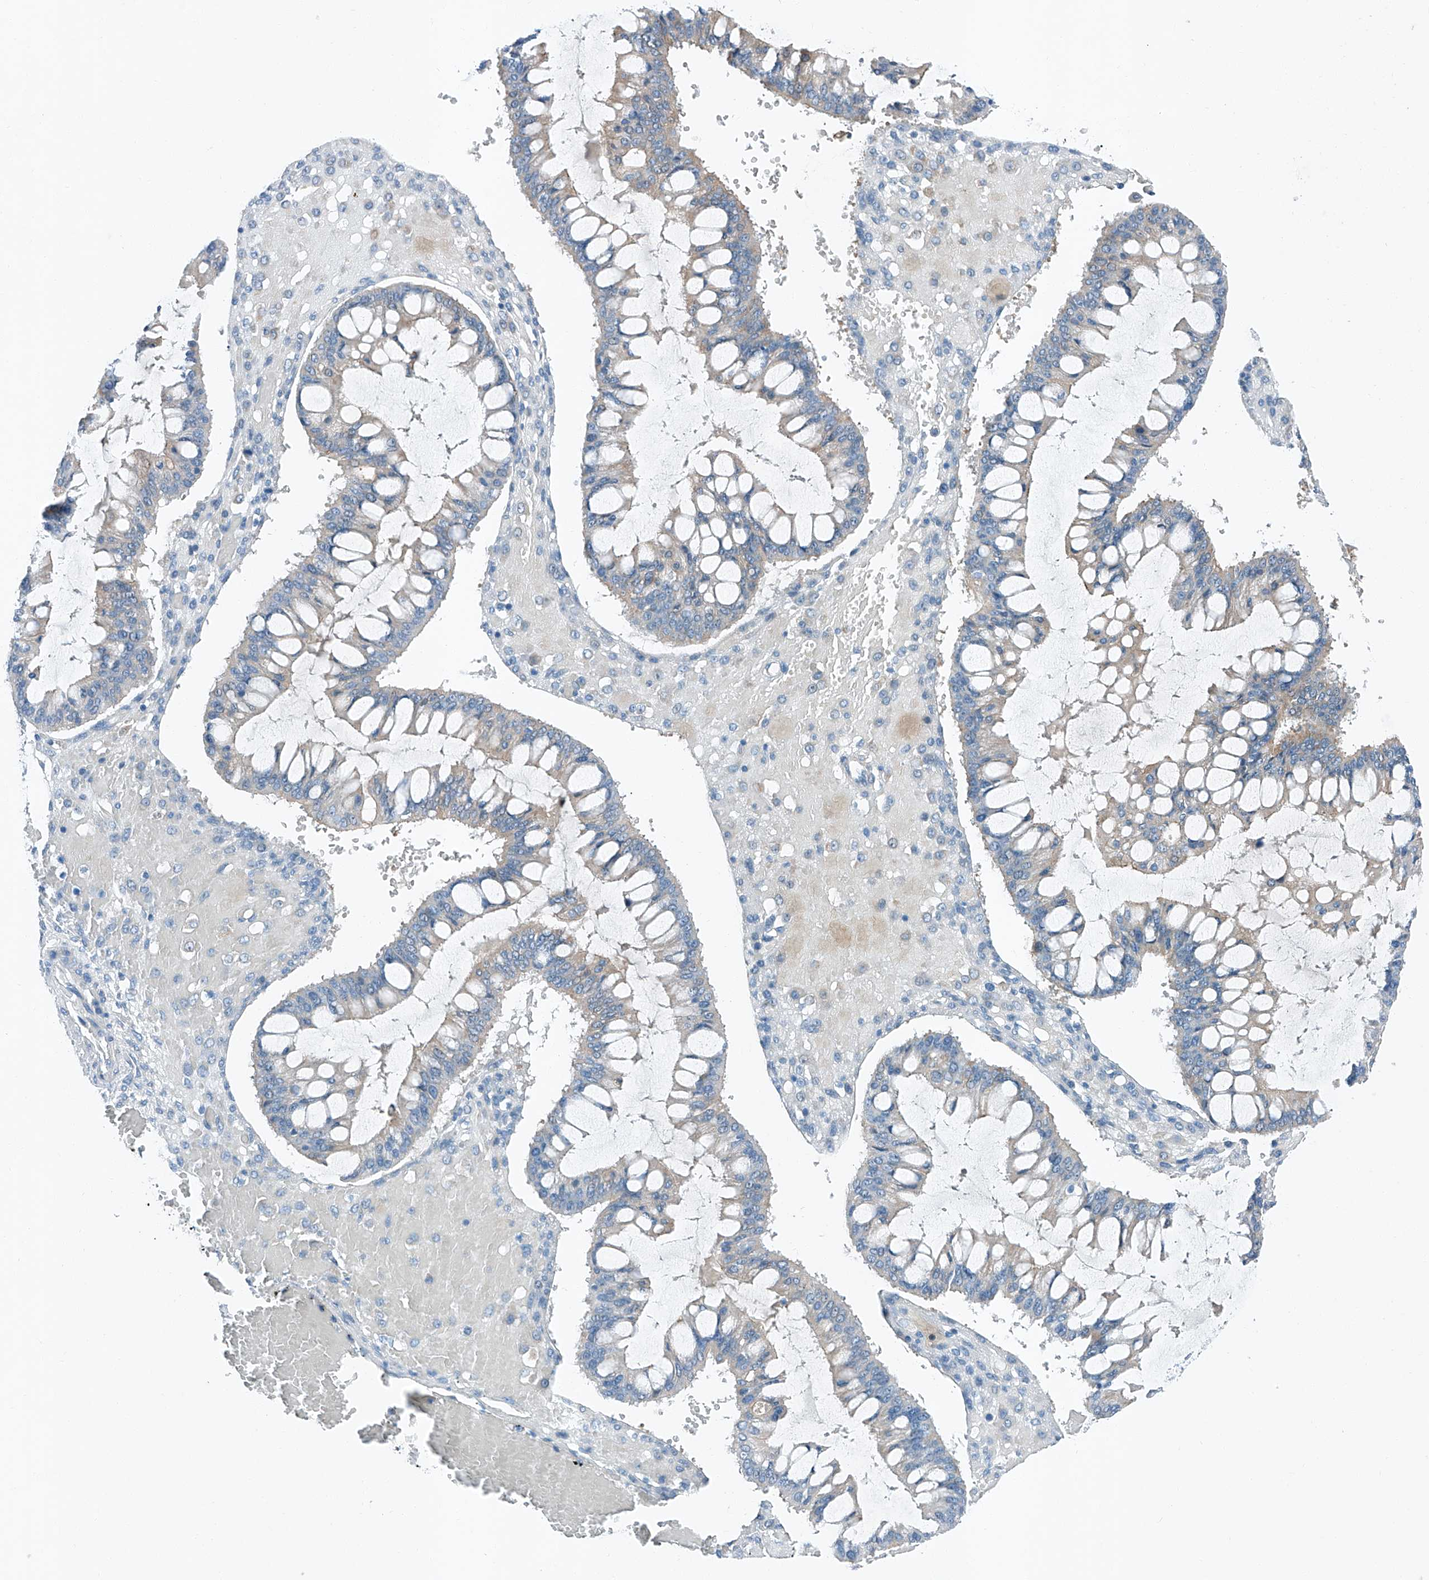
{"staining": {"intensity": "negative", "quantity": "none", "location": "none"}, "tissue": "ovarian cancer", "cell_type": "Tumor cells", "image_type": "cancer", "snomed": [{"axis": "morphology", "description": "Cystadenocarcinoma, mucinous, NOS"}, {"axis": "topography", "description": "Ovary"}], "caption": "A high-resolution micrograph shows immunohistochemistry staining of ovarian cancer (mucinous cystadenocarcinoma), which exhibits no significant staining in tumor cells. (DAB immunohistochemistry visualized using brightfield microscopy, high magnification).", "gene": "MDGA1", "patient": {"sex": "female", "age": 73}}